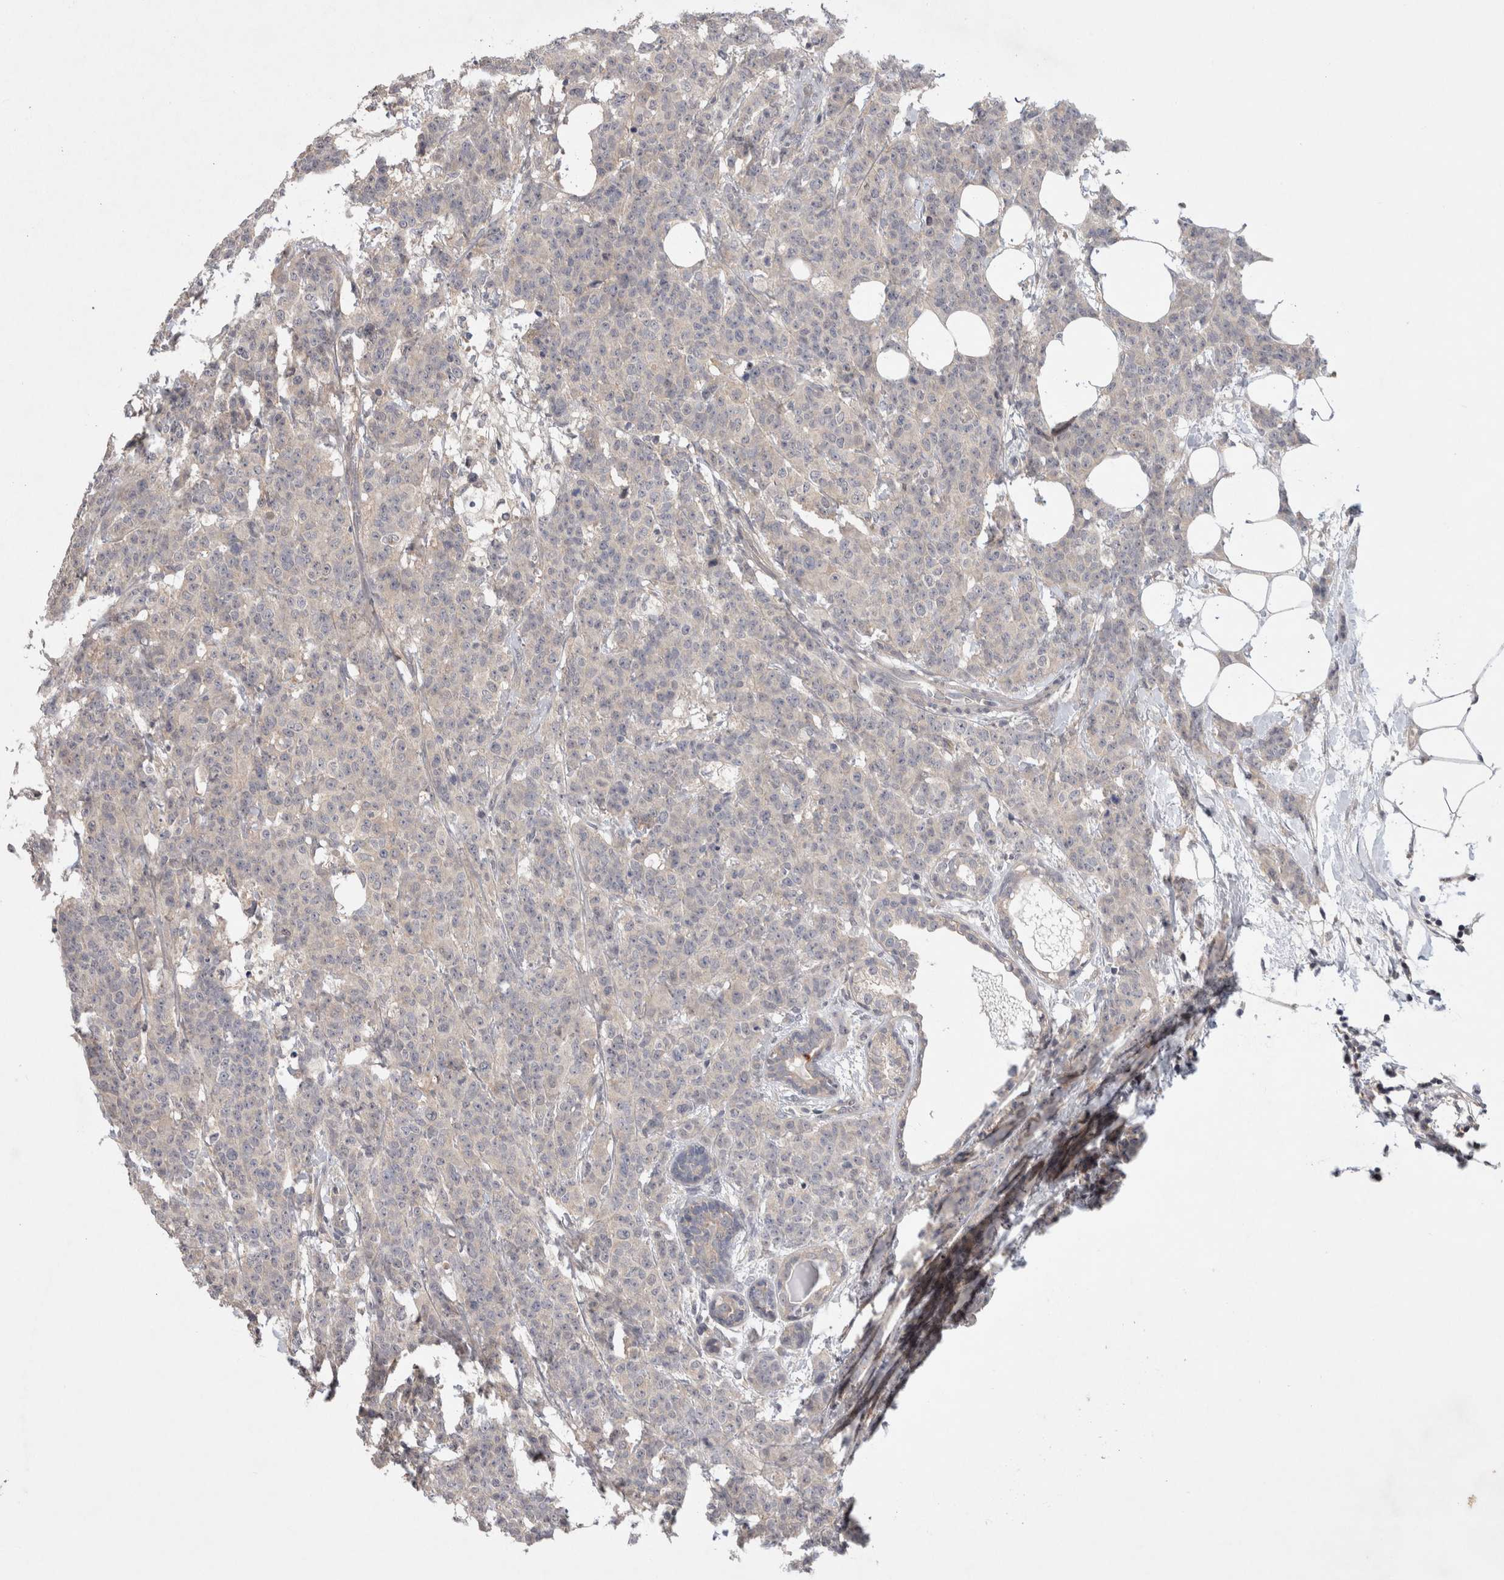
{"staining": {"intensity": "negative", "quantity": "none", "location": "none"}, "tissue": "breast cancer", "cell_type": "Tumor cells", "image_type": "cancer", "snomed": [{"axis": "morphology", "description": "Normal tissue, NOS"}, {"axis": "morphology", "description": "Duct carcinoma"}, {"axis": "topography", "description": "Breast"}], "caption": "Tumor cells are negative for brown protein staining in breast cancer (infiltrating ductal carcinoma).", "gene": "CERS3", "patient": {"sex": "female", "age": 40}}